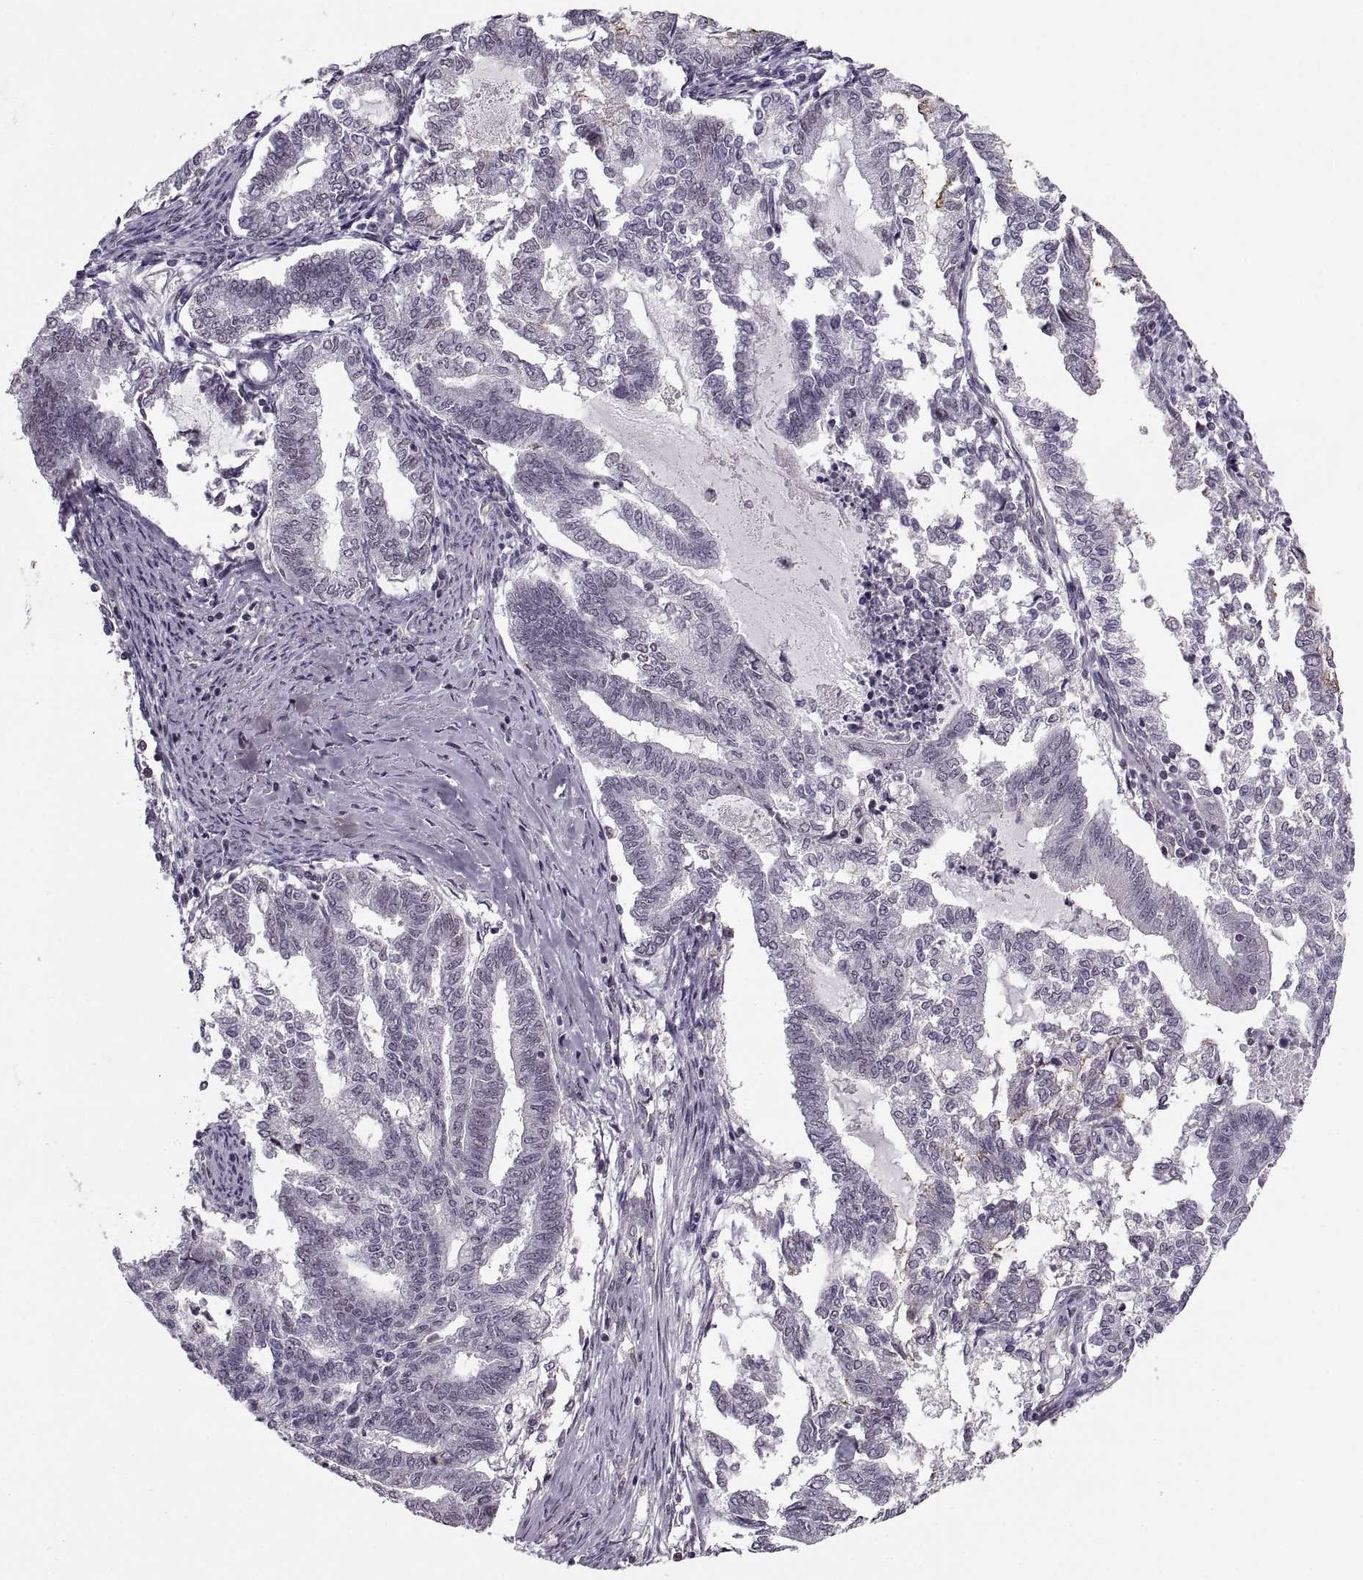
{"staining": {"intensity": "negative", "quantity": "none", "location": "none"}, "tissue": "endometrial cancer", "cell_type": "Tumor cells", "image_type": "cancer", "snomed": [{"axis": "morphology", "description": "Adenocarcinoma, NOS"}, {"axis": "topography", "description": "Endometrium"}], "caption": "Adenocarcinoma (endometrial) was stained to show a protein in brown. There is no significant staining in tumor cells.", "gene": "LUZP2", "patient": {"sex": "female", "age": 79}}